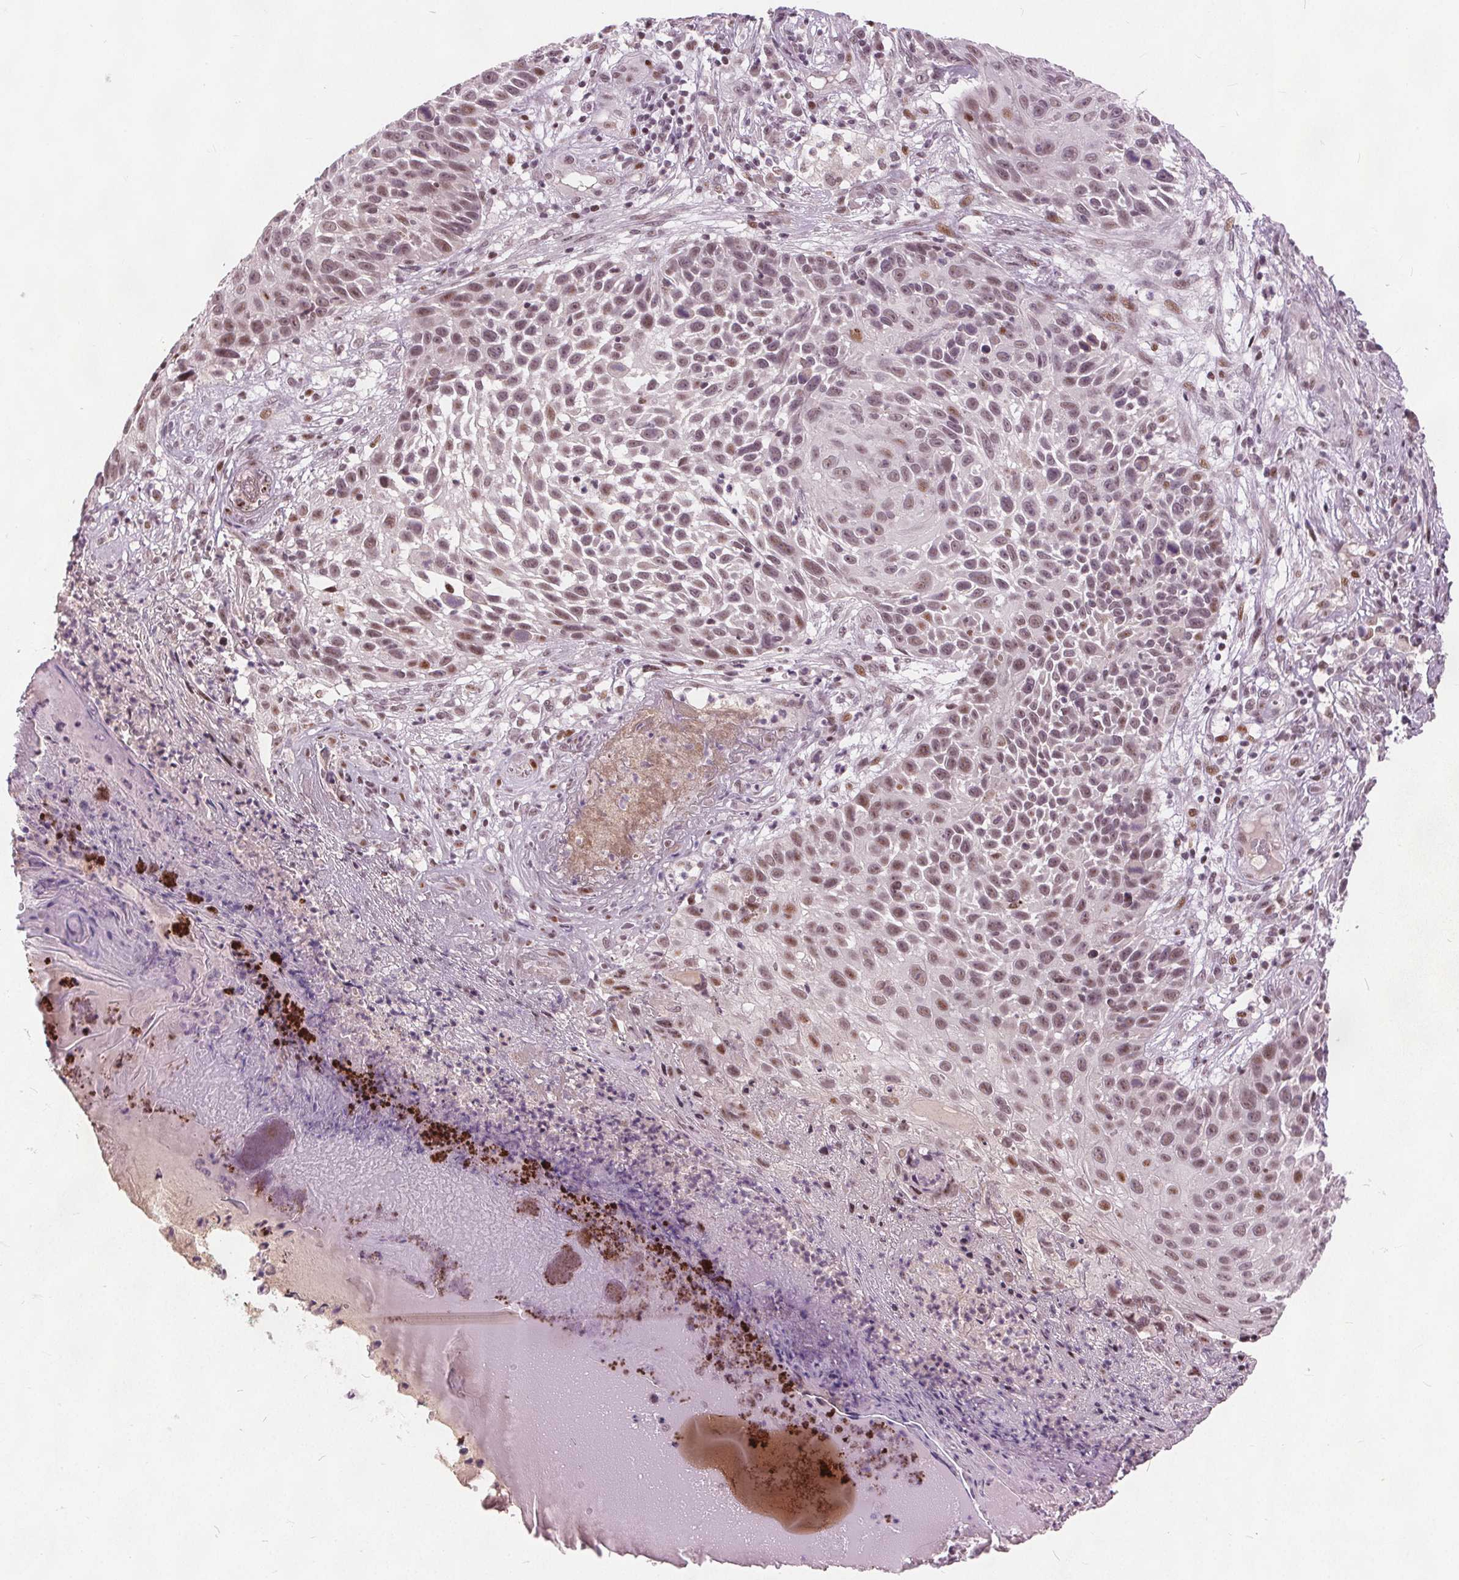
{"staining": {"intensity": "moderate", "quantity": ">75%", "location": "nuclear"}, "tissue": "skin cancer", "cell_type": "Tumor cells", "image_type": "cancer", "snomed": [{"axis": "morphology", "description": "Squamous cell carcinoma, NOS"}, {"axis": "topography", "description": "Skin"}], "caption": "This micrograph displays skin cancer (squamous cell carcinoma) stained with immunohistochemistry to label a protein in brown. The nuclear of tumor cells show moderate positivity for the protein. Nuclei are counter-stained blue.", "gene": "TTC34", "patient": {"sex": "male", "age": 92}}